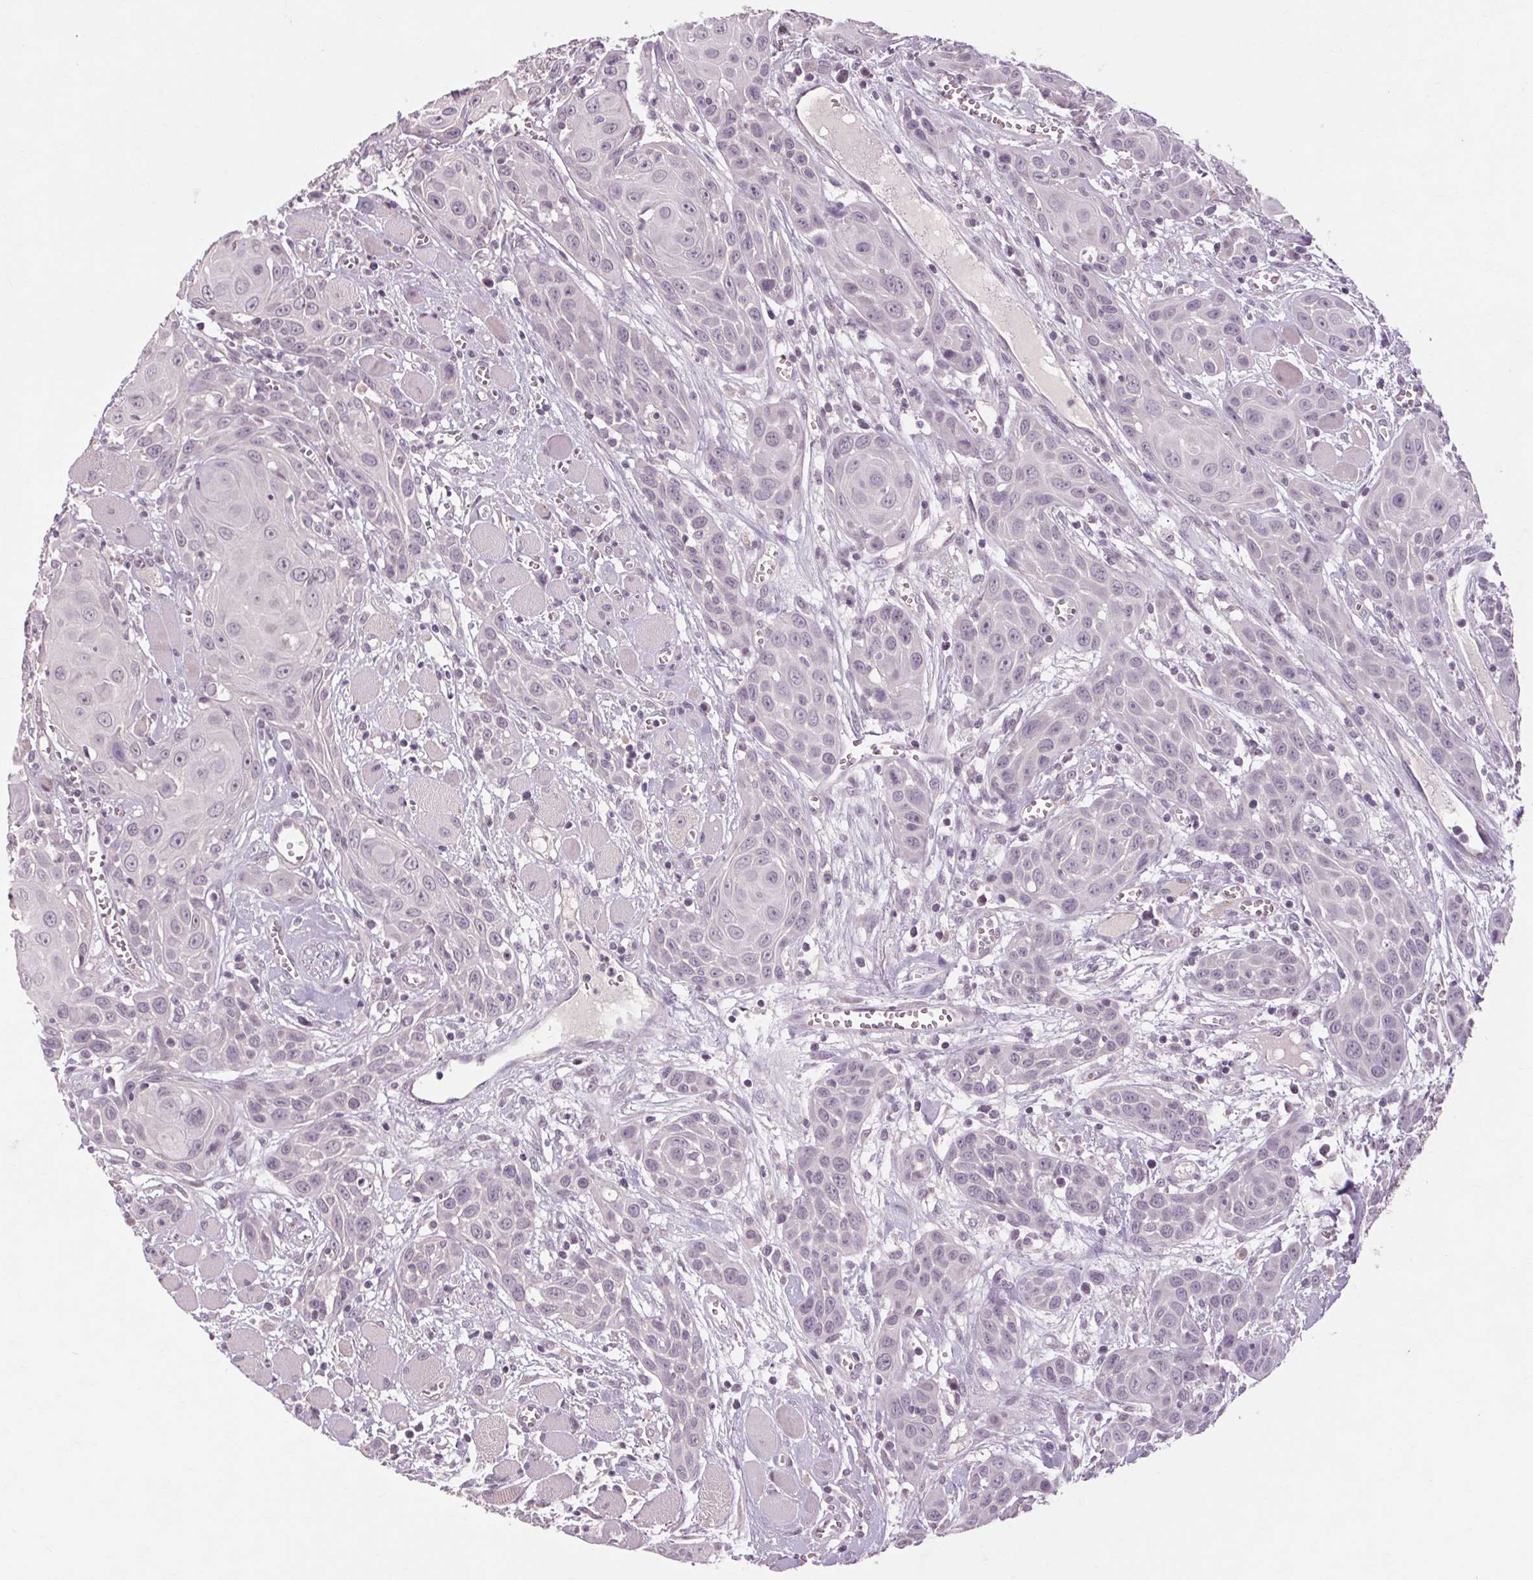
{"staining": {"intensity": "negative", "quantity": "none", "location": "none"}, "tissue": "head and neck cancer", "cell_type": "Tumor cells", "image_type": "cancer", "snomed": [{"axis": "morphology", "description": "Squamous cell carcinoma, NOS"}, {"axis": "topography", "description": "Head-Neck"}], "caption": "This is an IHC micrograph of human head and neck cancer (squamous cell carcinoma). There is no expression in tumor cells.", "gene": "POMC", "patient": {"sex": "female", "age": 80}}